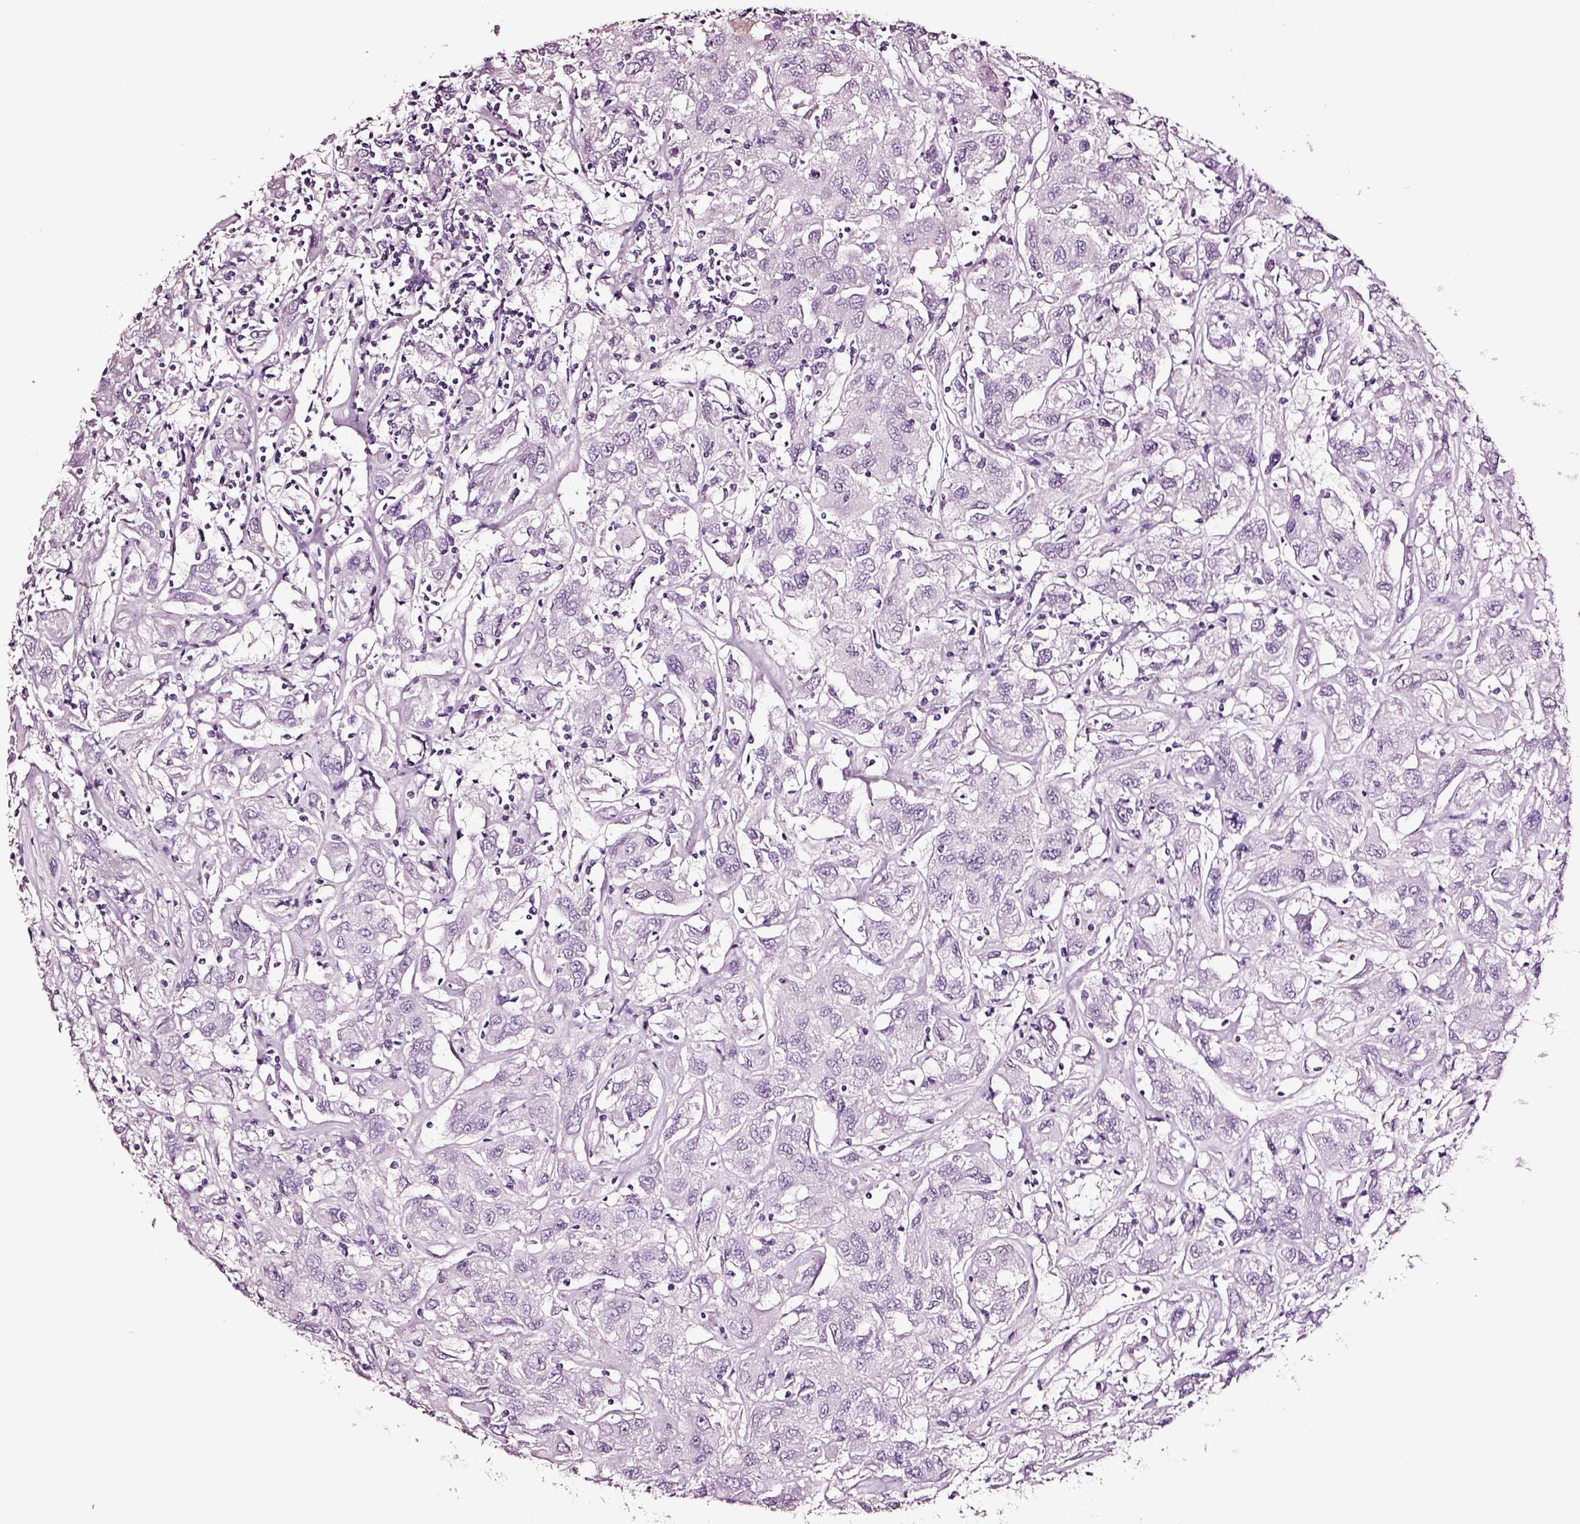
{"staining": {"intensity": "negative", "quantity": "none", "location": "none"}, "tissue": "renal cancer", "cell_type": "Tumor cells", "image_type": "cancer", "snomed": [{"axis": "morphology", "description": "Adenocarcinoma, NOS"}, {"axis": "topography", "description": "Kidney"}], "caption": "This is an immunohistochemistry (IHC) histopathology image of renal cancer (adenocarcinoma). There is no expression in tumor cells.", "gene": "SOX10", "patient": {"sex": "female", "age": 76}}